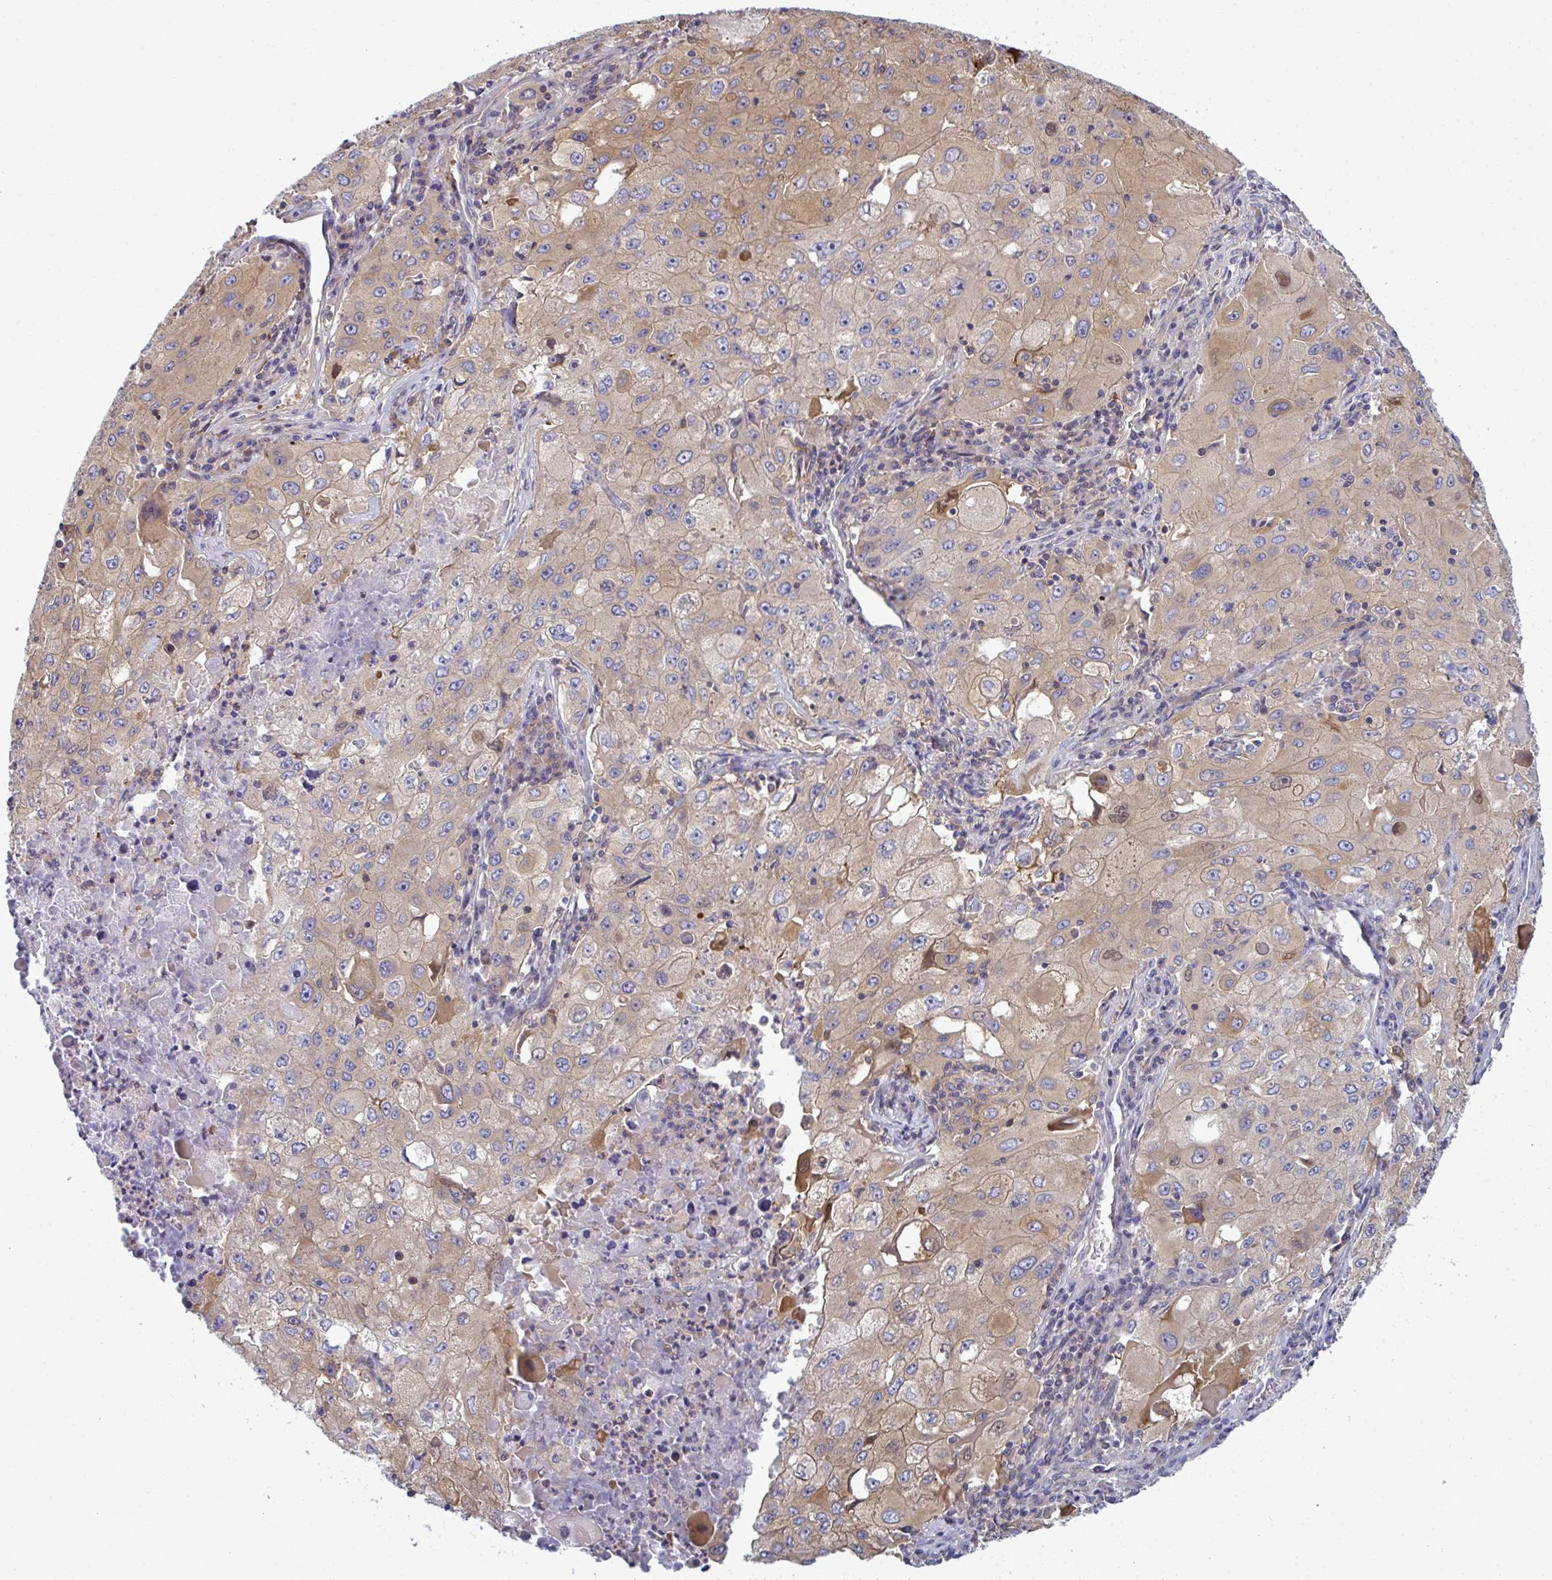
{"staining": {"intensity": "moderate", "quantity": "25%-75%", "location": "cytoplasmic/membranous"}, "tissue": "lung cancer", "cell_type": "Tumor cells", "image_type": "cancer", "snomed": [{"axis": "morphology", "description": "Squamous cell carcinoma, NOS"}, {"axis": "topography", "description": "Lung"}], "caption": "IHC image of neoplastic tissue: squamous cell carcinoma (lung) stained using immunohistochemistry (IHC) displays medium levels of moderate protein expression localized specifically in the cytoplasmic/membranous of tumor cells, appearing as a cytoplasmic/membranous brown color.", "gene": "SLC30A6", "patient": {"sex": "male", "age": 63}}